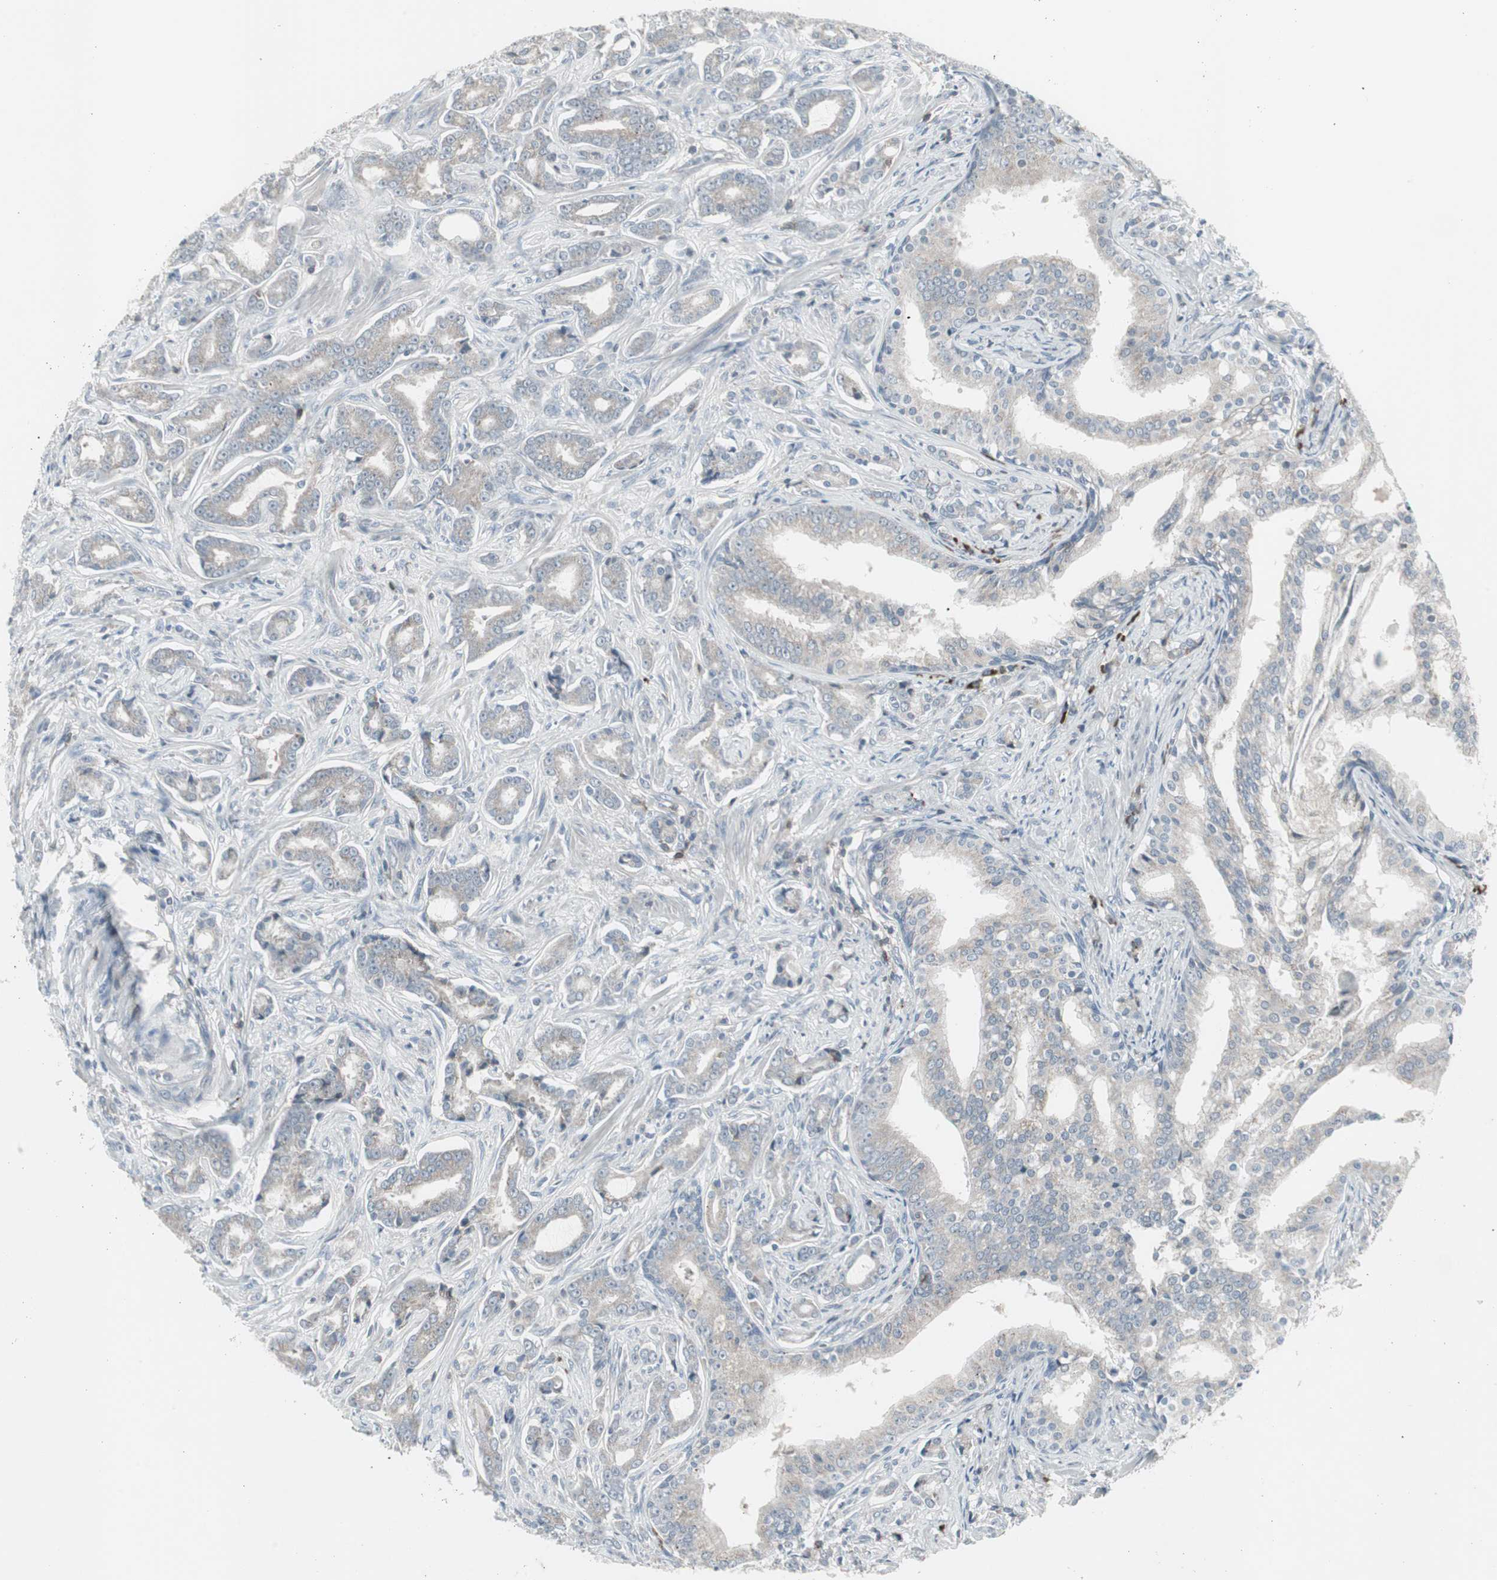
{"staining": {"intensity": "weak", "quantity": "25%-75%", "location": "cytoplasmic/membranous"}, "tissue": "prostate cancer", "cell_type": "Tumor cells", "image_type": "cancer", "snomed": [{"axis": "morphology", "description": "Adenocarcinoma, Low grade"}, {"axis": "topography", "description": "Prostate"}], "caption": "An immunohistochemistry (IHC) image of tumor tissue is shown. Protein staining in brown labels weak cytoplasmic/membranous positivity in prostate cancer (adenocarcinoma (low-grade)) within tumor cells.", "gene": "ZSCAN32", "patient": {"sex": "male", "age": 58}}